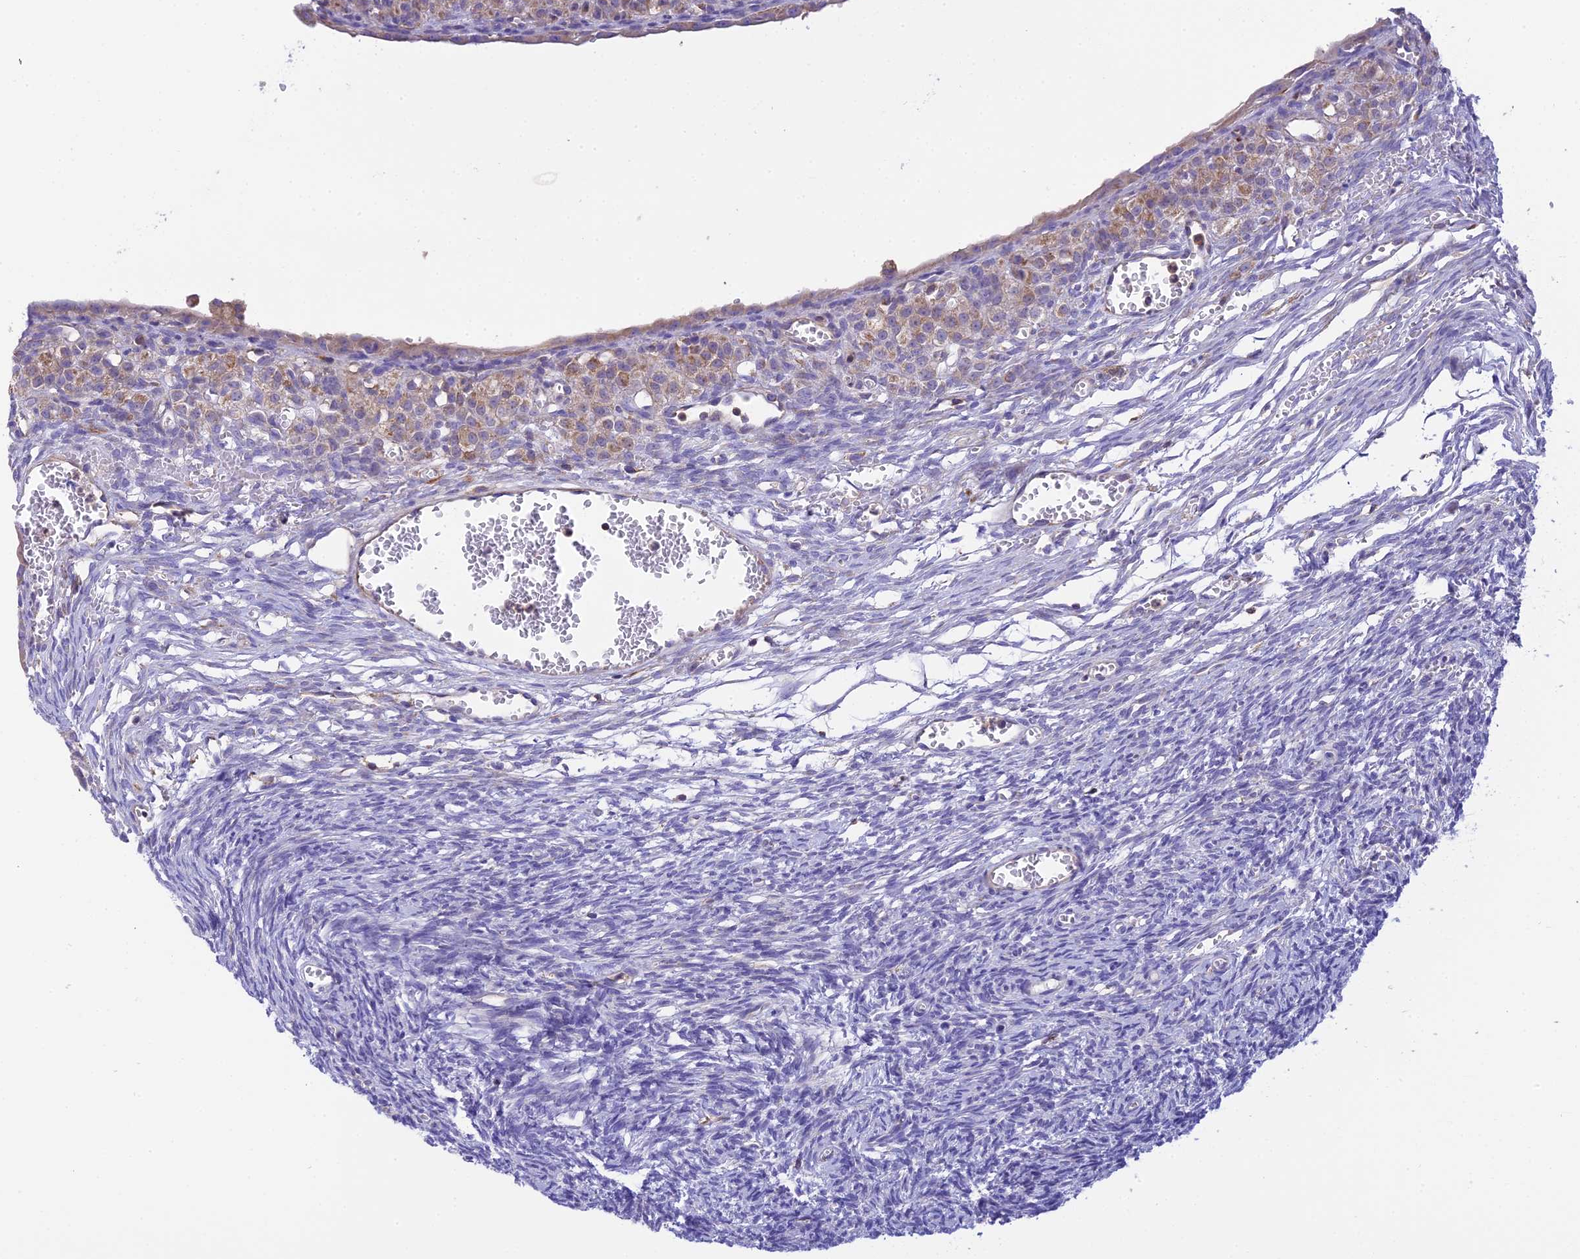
{"staining": {"intensity": "negative", "quantity": "none", "location": "none"}, "tissue": "ovary", "cell_type": "Ovarian stroma cells", "image_type": "normal", "snomed": [{"axis": "morphology", "description": "Normal tissue, NOS"}, {"axis": "topography", "description": "Ovary"}], "caption": "High power microscopy photomicrograph of an immunohistochemistry (IHC) micrograph of unremarkable ovary, revealing no significant staining in ovarian stroma cells.", "gene": "CORO7", "patient": {"sex": "female", "age": 39}}